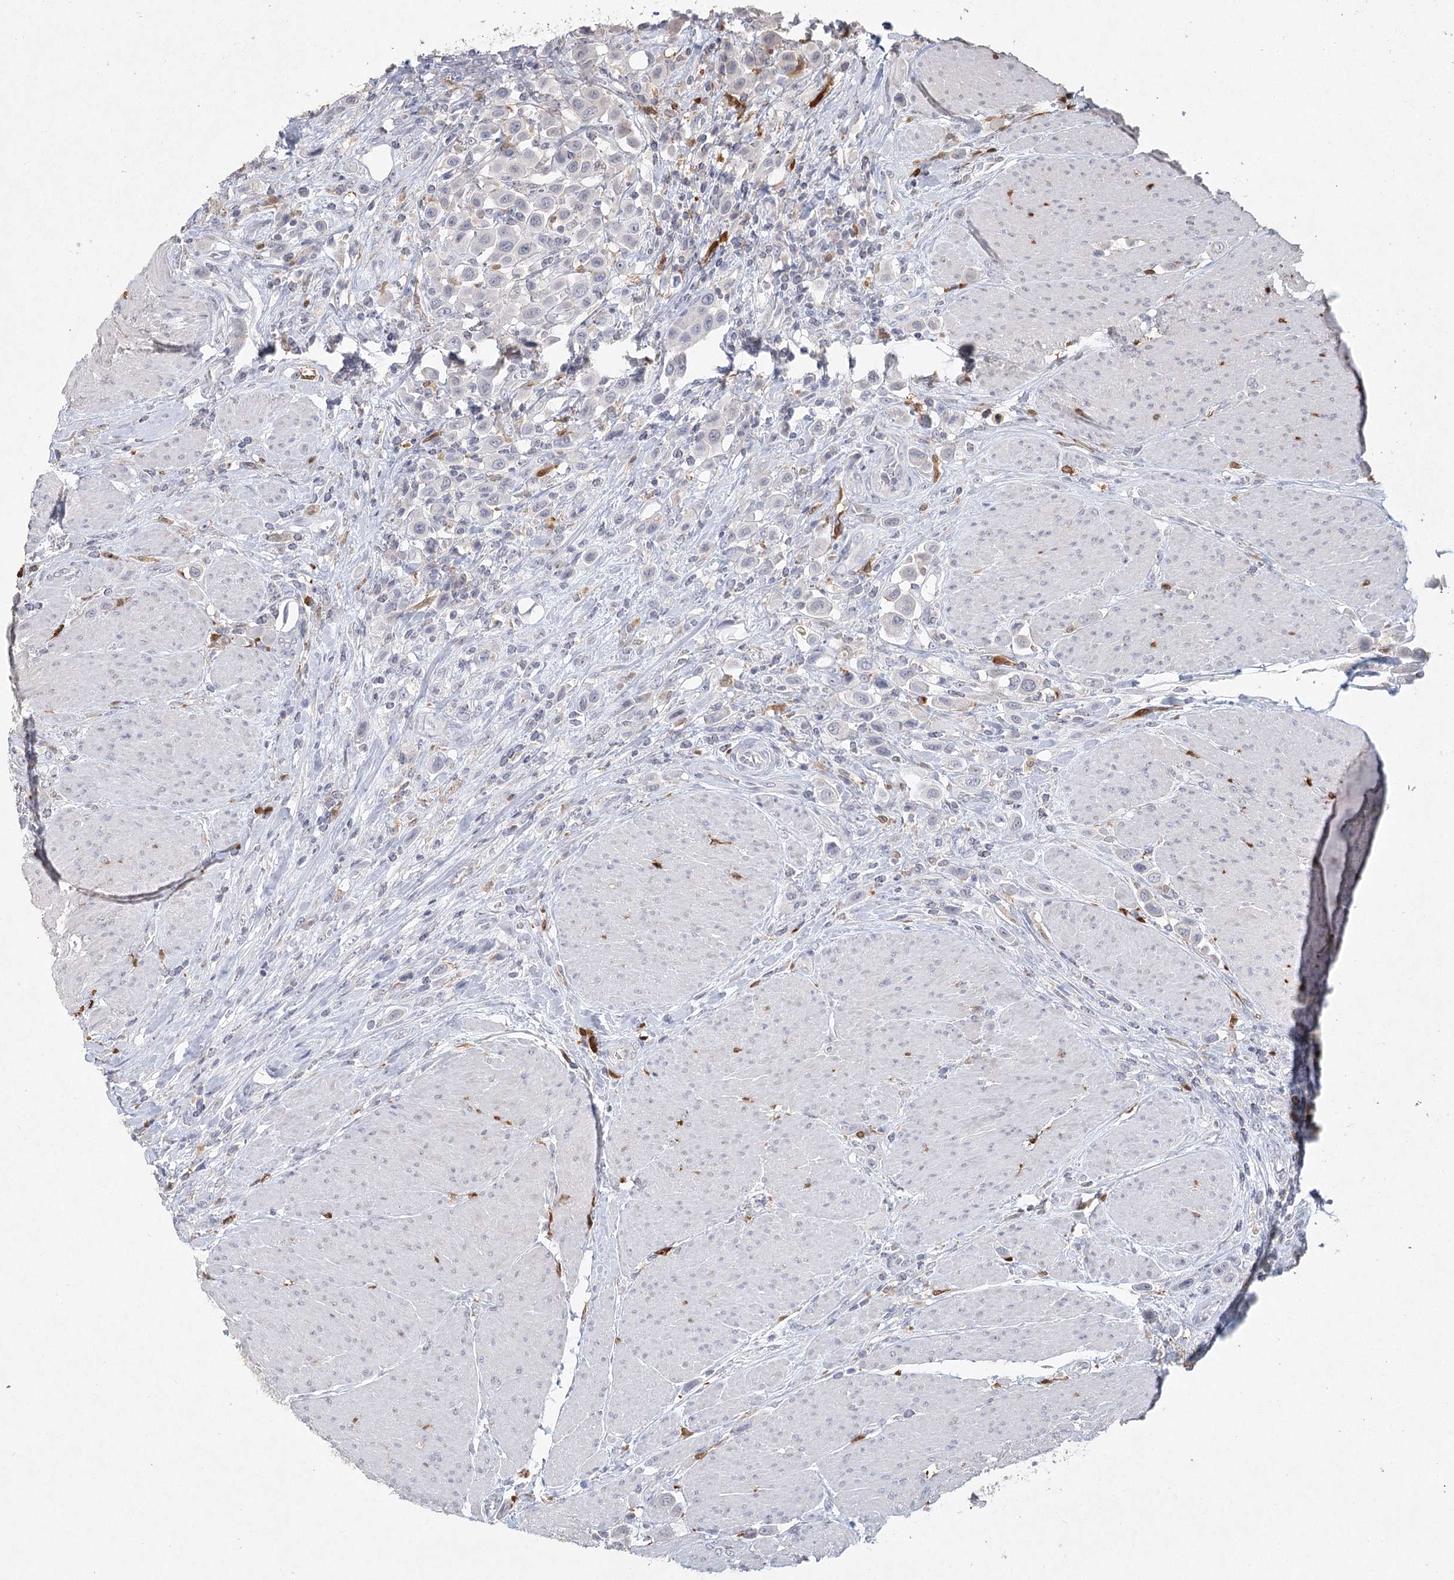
{"staining": {"intensity": "negative", "quantity": "none", "location": "none"}, "tissue": "urothelial cancer", "cell_type": "Tumor cells", "image_type": "cancer", "snomed": [{"axis": "morphology", "description": "Urothelial carcinoma, High grade"}, {"axis": "topography", "description": "Urinary bladder"}], "caption": "Urothelial cancer stained for a protein using immunohistochemistry (IHC) demonstrates no staining tumor cells.", "gene": "ARSI", "patient": {"sex": "male", "age": 50}}